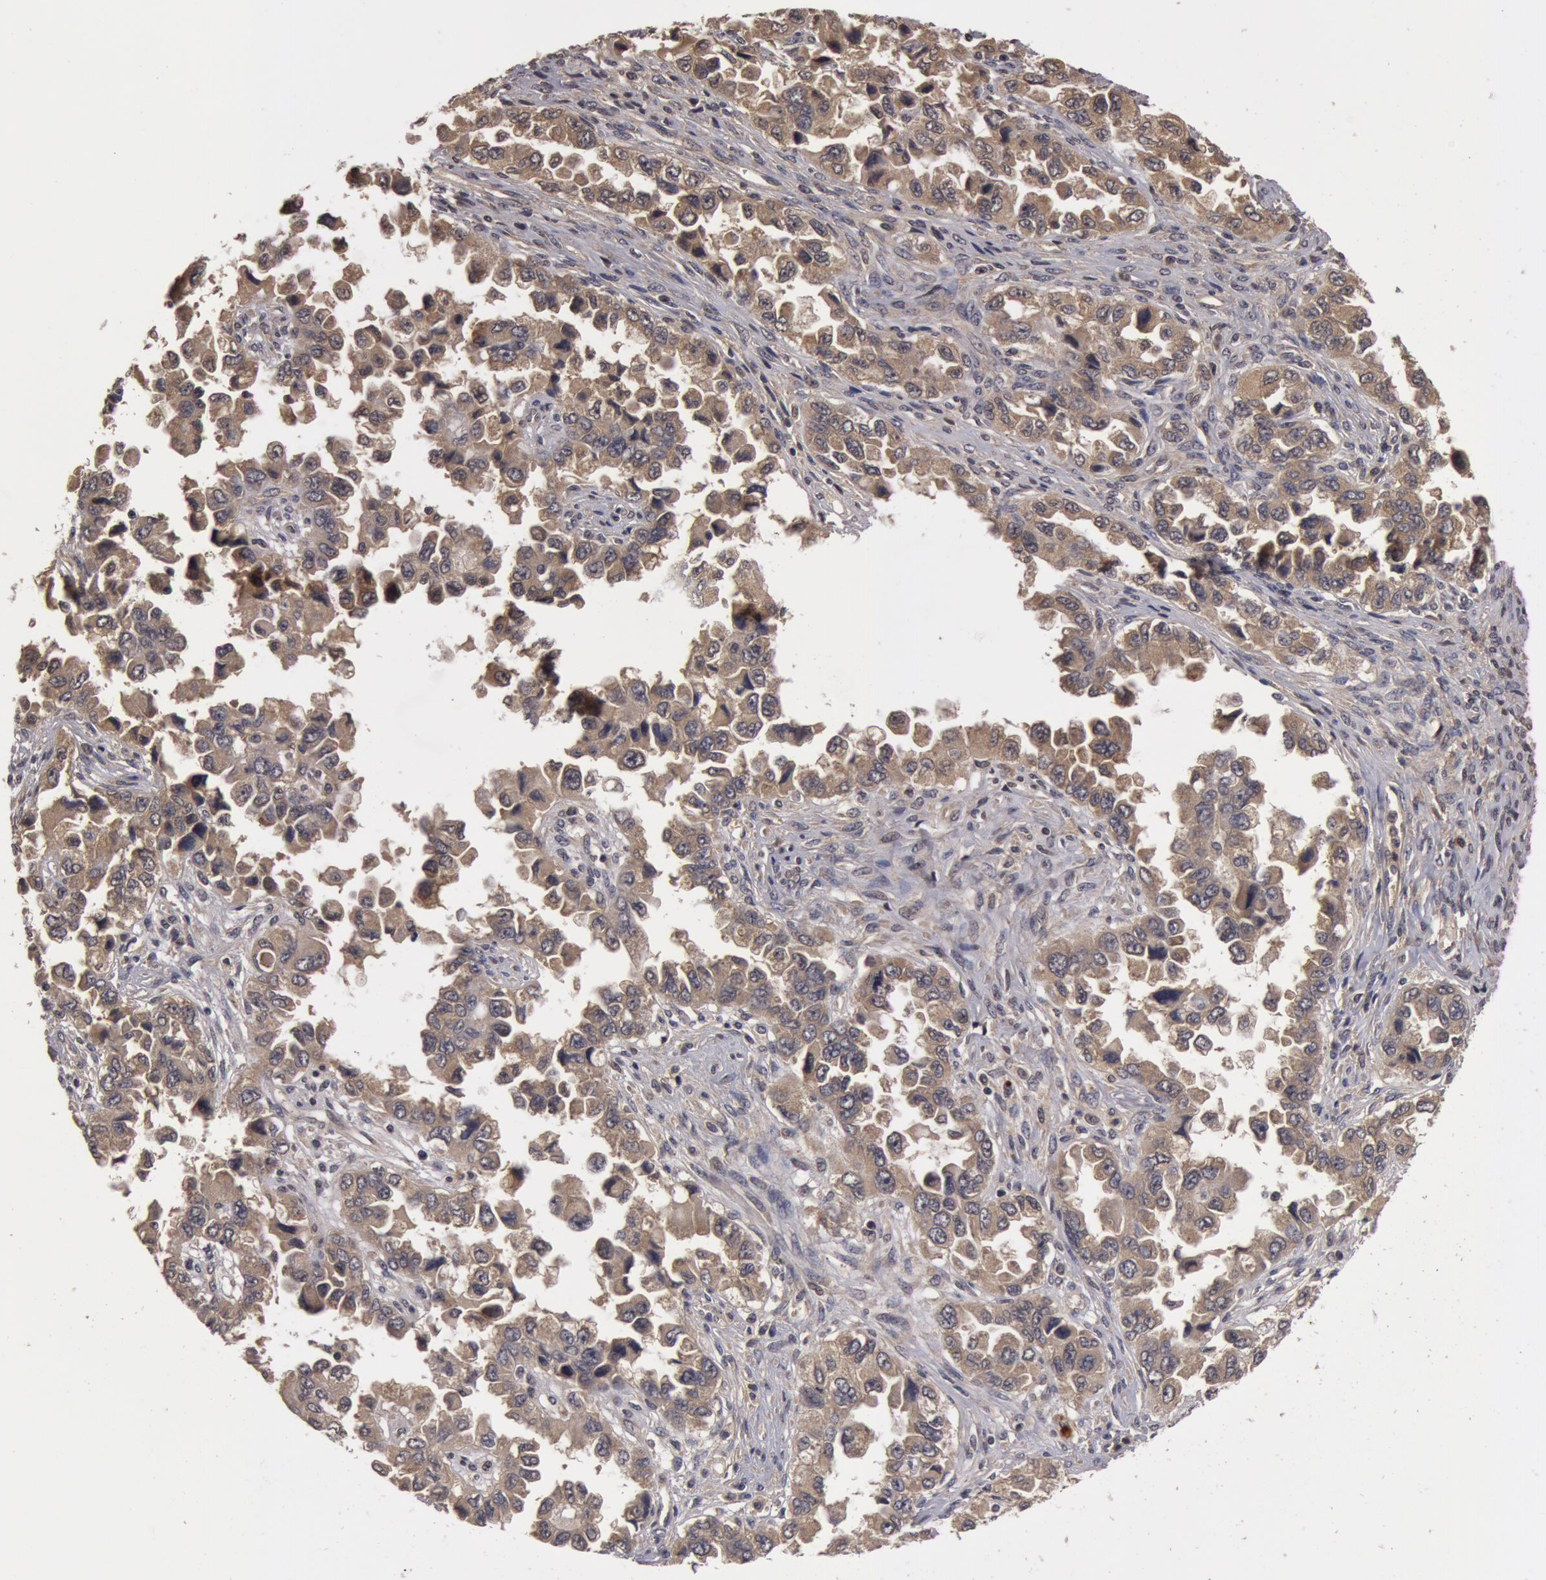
{"staining": {"intensity": "moderate", "quantity": ">75%", "location": "cytoplasmic/membranous"}, "tissue": "ovarian cancer", "cell_type": "Tumor cells", "image_type": "cancer", "snomed": [{"axis": "morphology", "description": "Cystadenocarcinoma, serous, NOS"}, {"axis": "topography", "description": "Ovary"}], "caption": "IHC micrograph of human serous cystadenocarcinoma (ovarian) stained for a protein (brown), which shows medium levels of moderate cytoplasmic/membranous staining in approximately >75% of tumor cells.", "gene": "BCHE", "patient": {"sex": "female", "age": 84}}